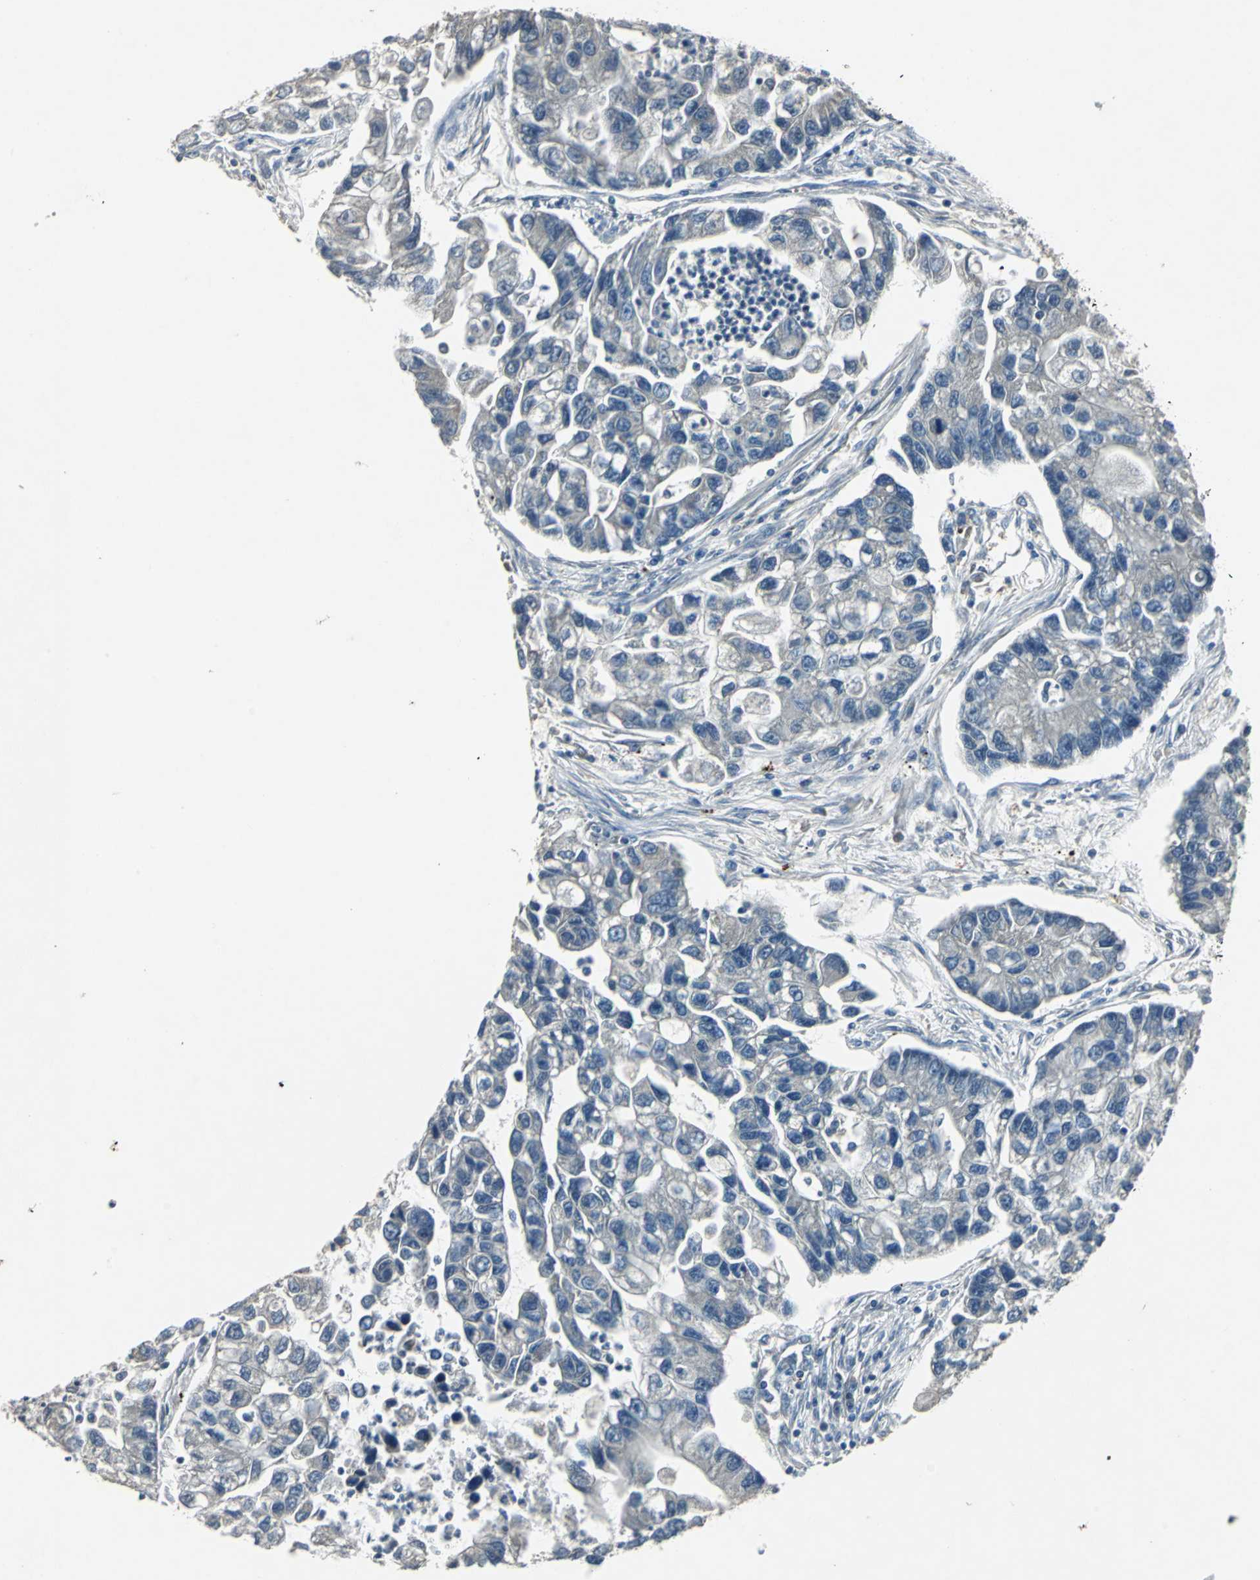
{"staining": {"intensity": "negative", "quantity": "none", "location": "none"}, "tissue": "lung cancer", "cell_type": "Tumor cells", "image_type": "cancer", "snomed": [{"axis": "morphology", "description": "Adenocarcinoma, NOS"}, {"axis": "topography", "description": "Lung"}], "caption": "This is a micrograph of immunohistochemistry (IHC) staining of lung cancer (adenocarcinoma), which shows no expression in tumor cells.", "gene": "SLC2A13", "patient": {"sex": "female", "age": 51}}